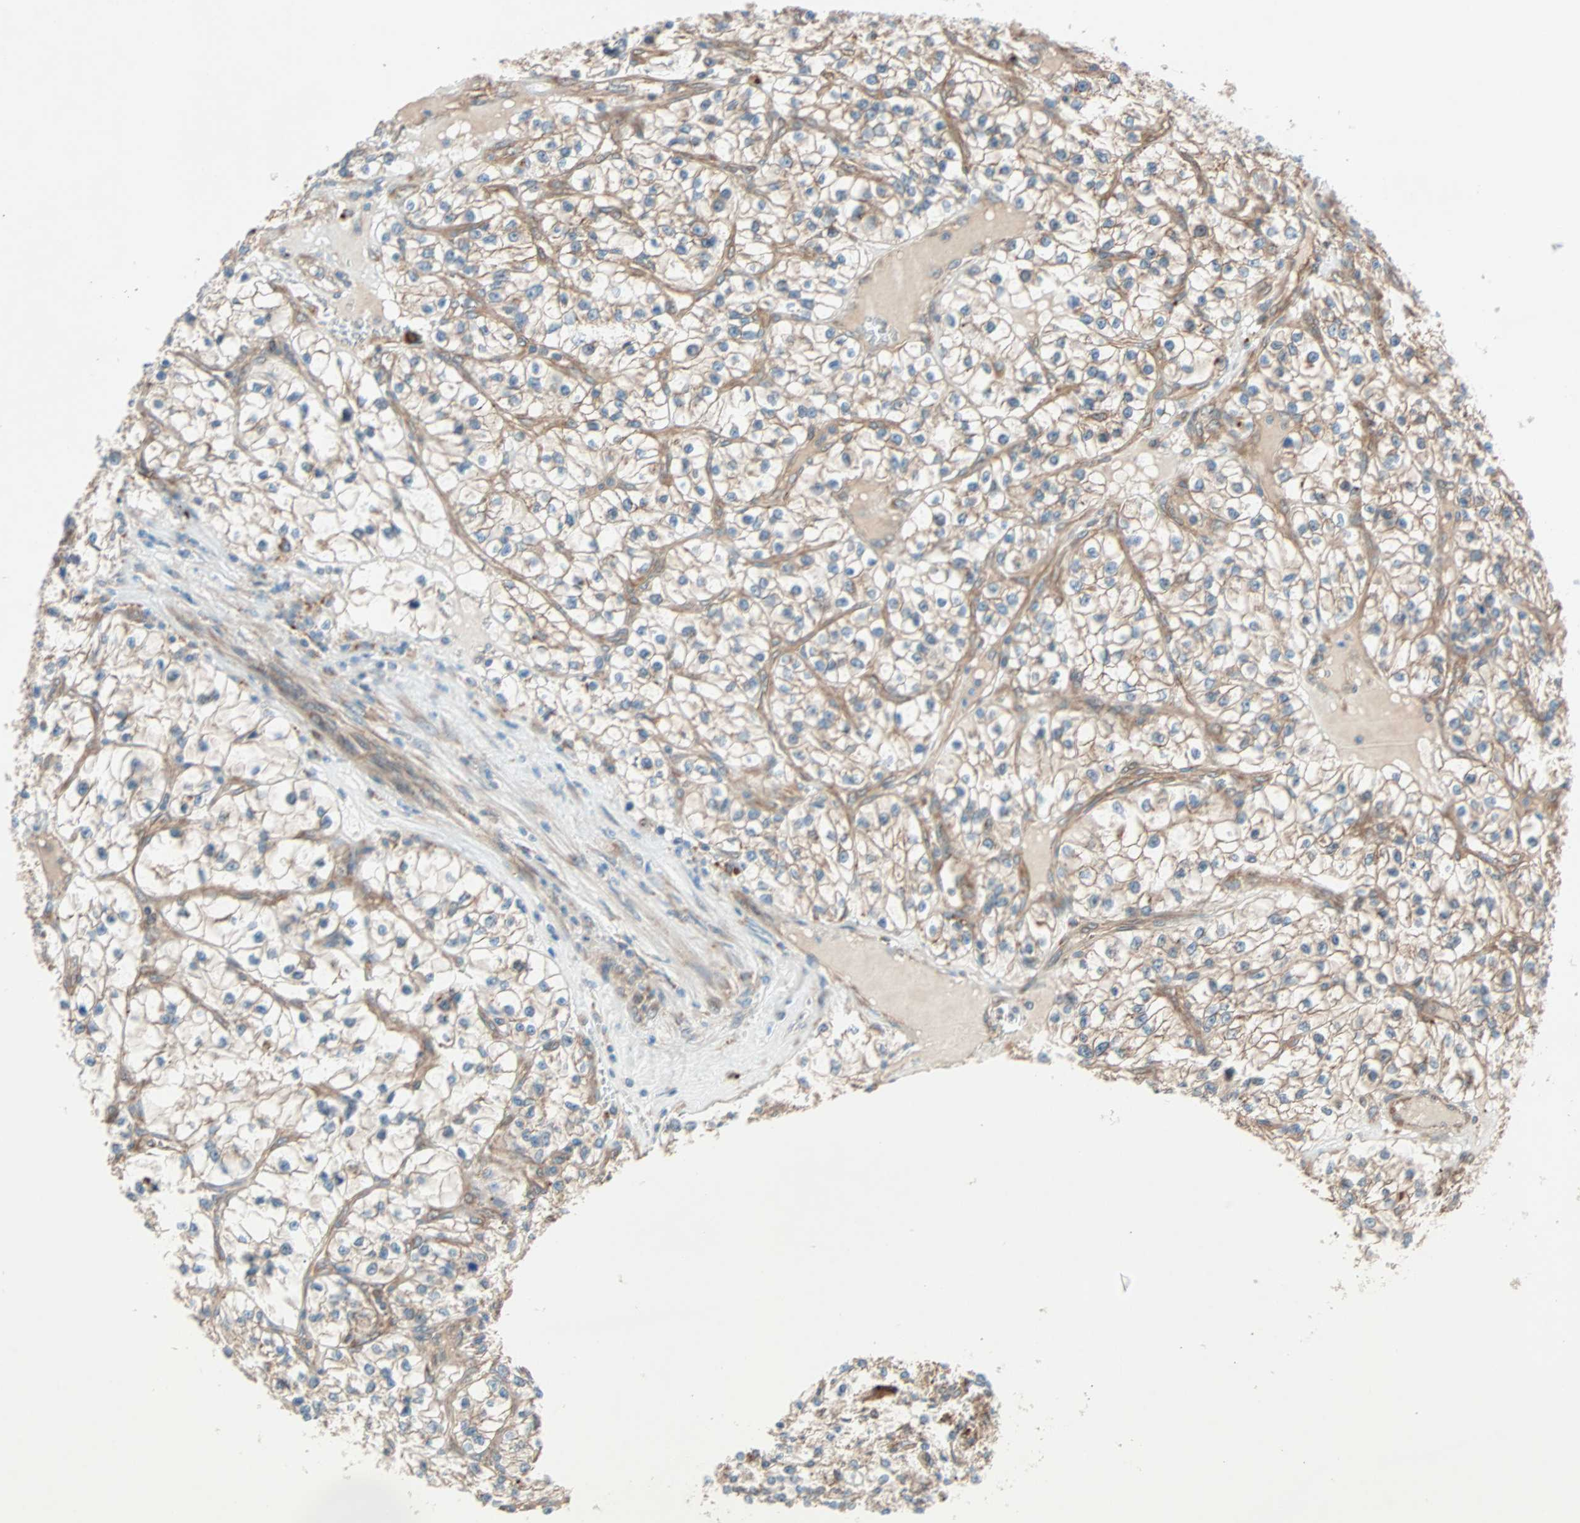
{"staining": {"intensity": "moderate", "quantity": ">75%", "location": "cytoplasmic/membranous"}, "tissue": "renal cancer", "cell_type": "Tumor cells", "image_type": "cancer", "snomed": [{"axis": "morphology", "description": "Adenocarcinoma, NOS"}, {"axis": "topography", "description": "Kidney"}], "caption": "Protein analysis of renal cancer (adenocarcinoma) tissue exhibits moderate cytoplasmic/membranous positivity in approximately >75% of tumor cells.", "gene": "PHYH", "patient": {"sex": "female", "age": 57}}